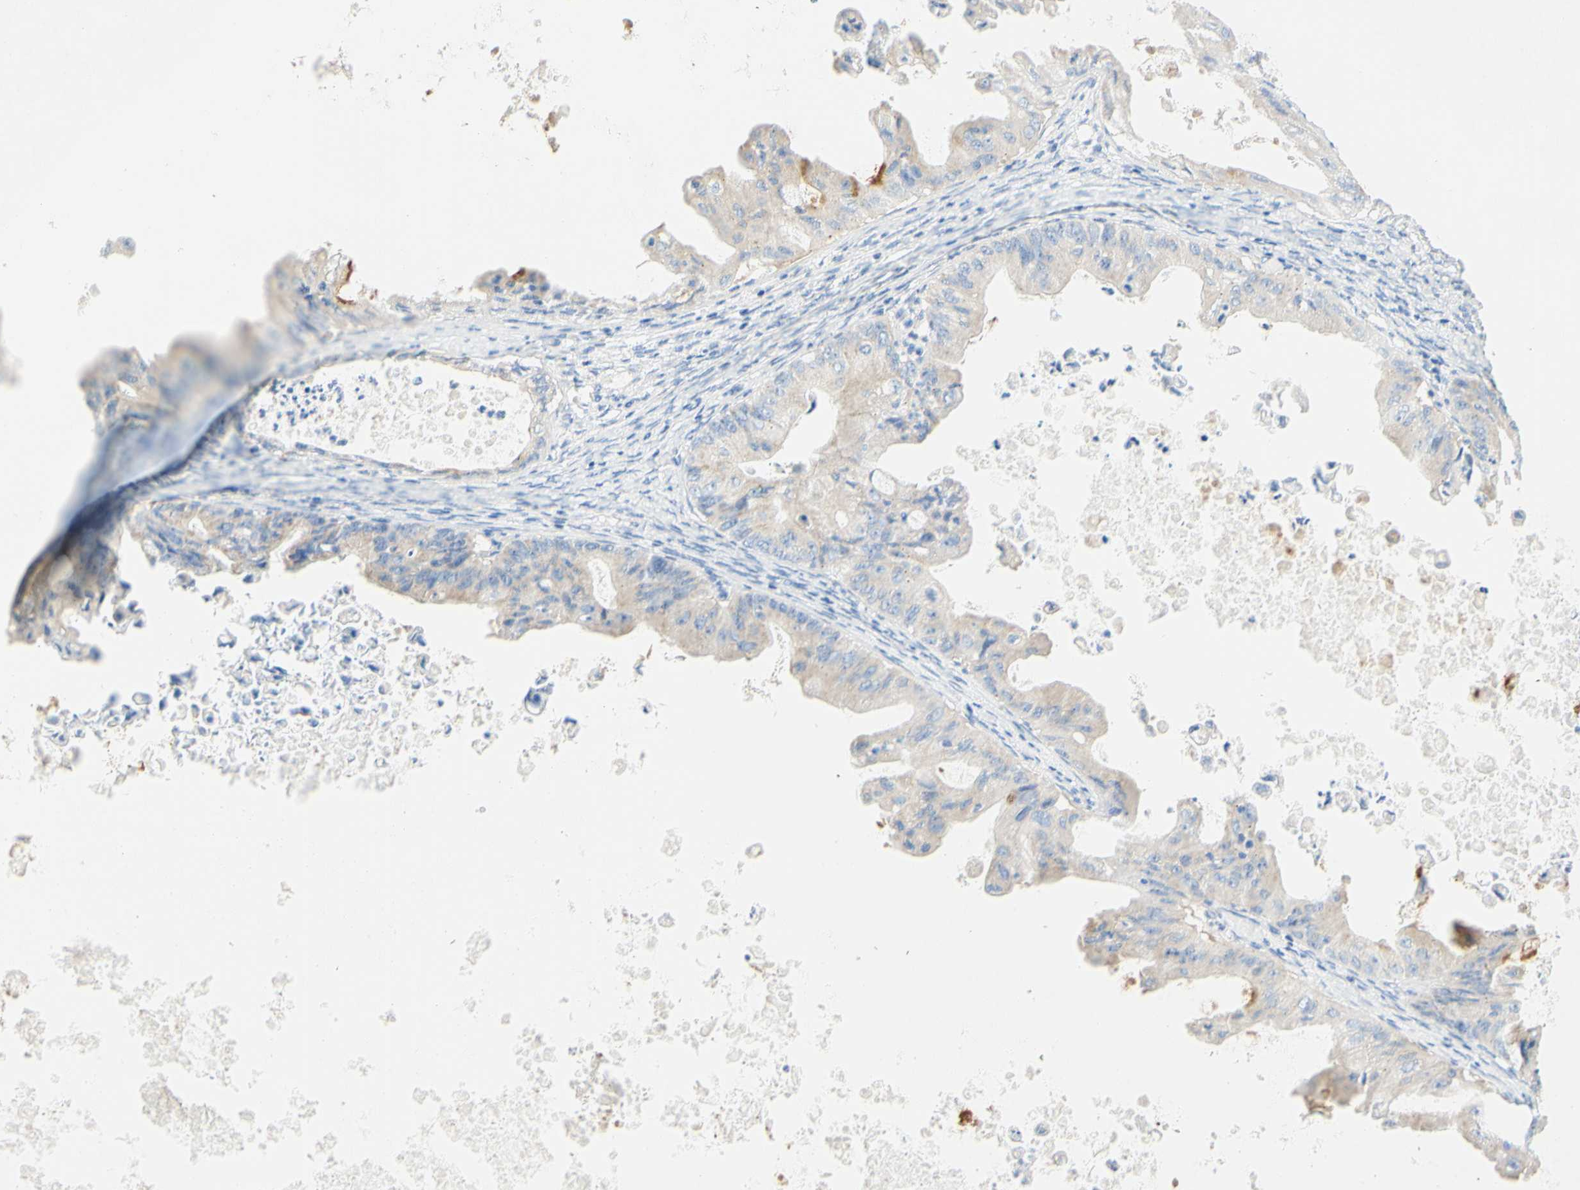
{"staining": {"intensity": "weak", "quantity": ">75%", "location": "cytoplasmic/membranous"}, "tissue": "ovarian cancer", "cell_type": "Tumor cells", "image_type": "cancer", "snomed": [{"axis": "morphology", "description": "Cystadenocarcinoma, mucinous, NOS"}, {"axis": "topography", "description": "Ovary"}], "caption": "There is low levels of weak cytoplasmic/membranous positivity in tumor cells of mucinous cystadenocarcinoma (ovarian), as demonstrated by immunohistochemical staining (brown color).", "gene": "SLC46A1", "patient": {"sex": "female", "age": 37}}